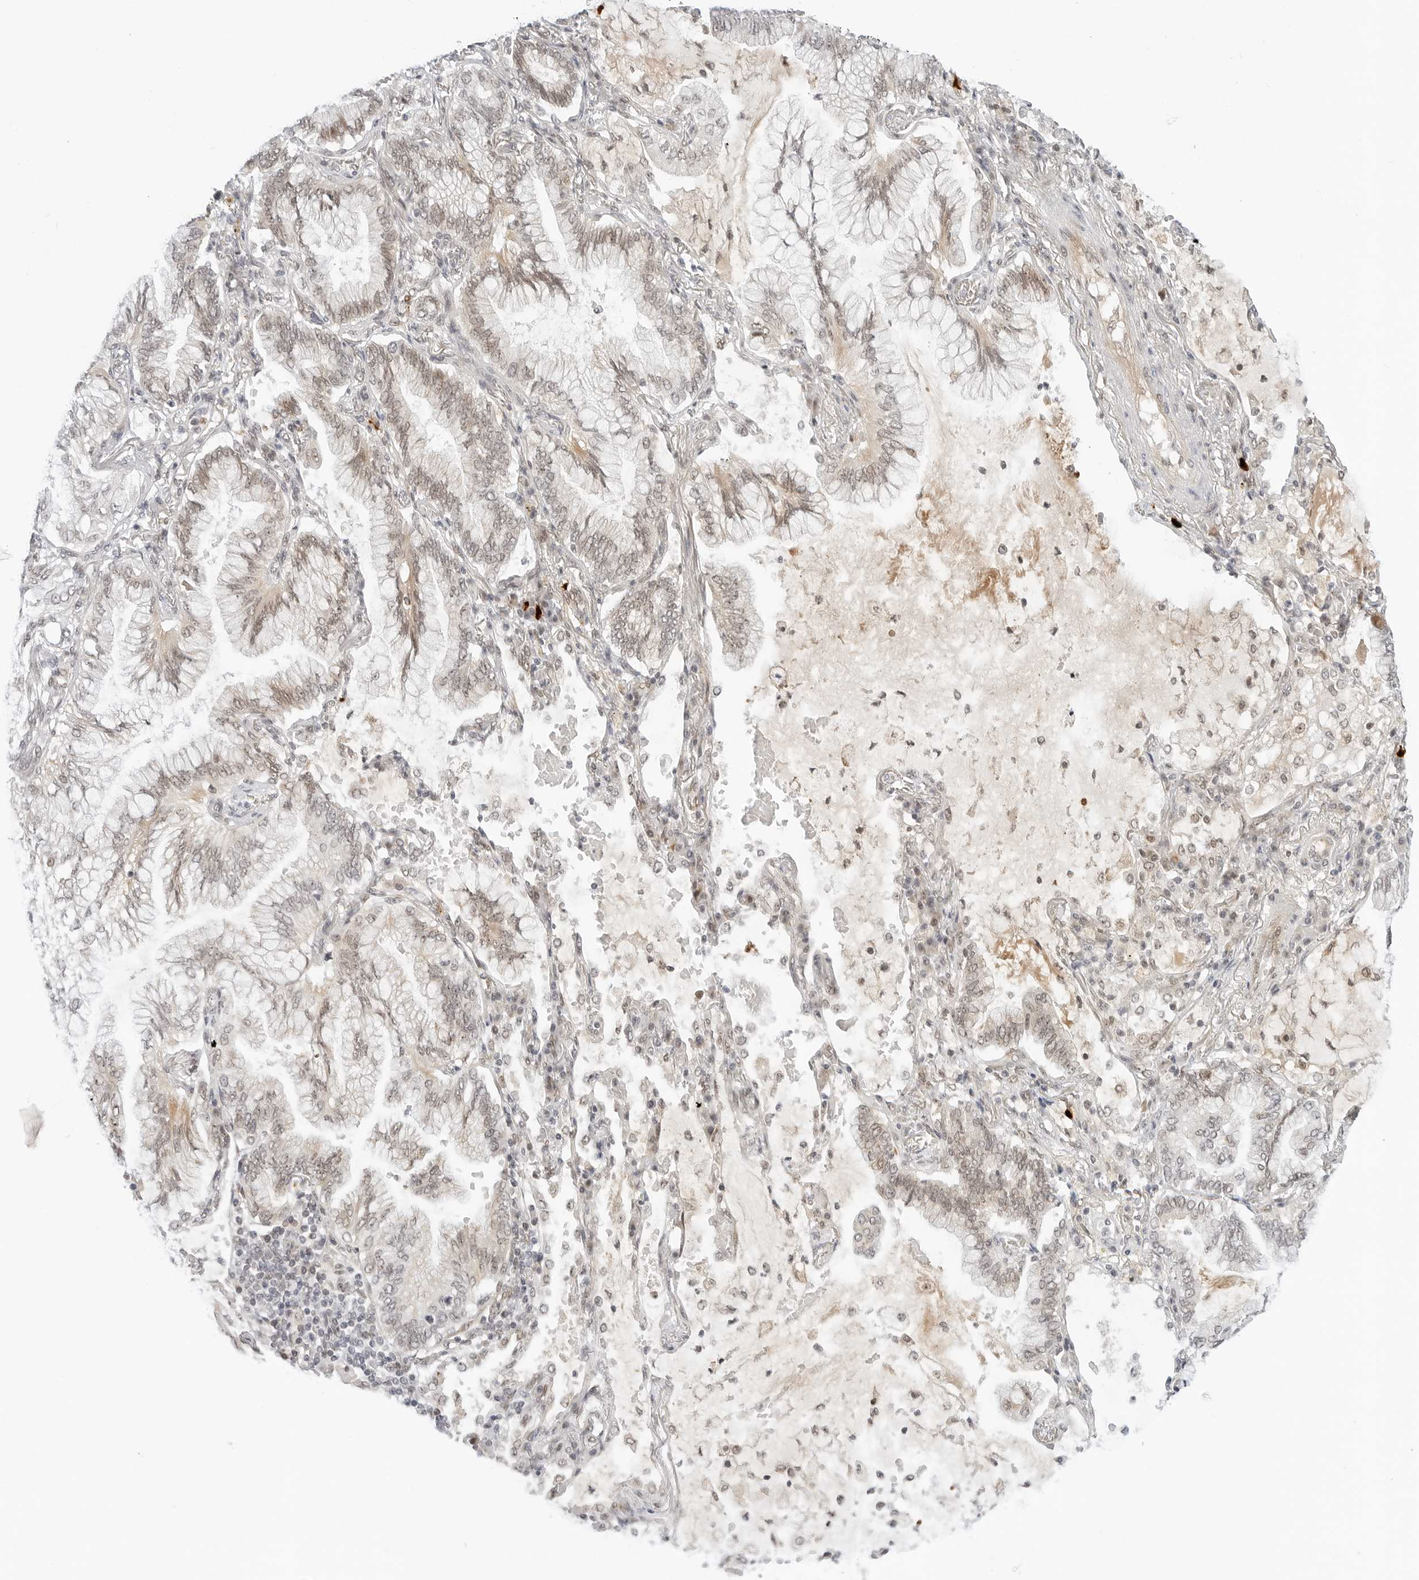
{"staining": {"intensity": "weak", "quantity": ">75%", "location": "cytoplasmic/membranous,nuclear"}, "tissue": "lung cancer", "cell_type": "Tumor cells", "image_type": "cancer", "snomed": [{"axis": "morphology", "description": "Adenocarcinoma, NOS"}, {"axis": "topography", "description": "Lung"}], "caption": "Immunohistochemistry (IHC) image of human lung adenocarcinoma stained for a protein (brown), which demonstrates low levels of weak cytoplasmic/membranous and nuclear staining in about >75% of tumor cells.", "gene": "HIPK3", "patient": {"sex": "female", "age": 70}}